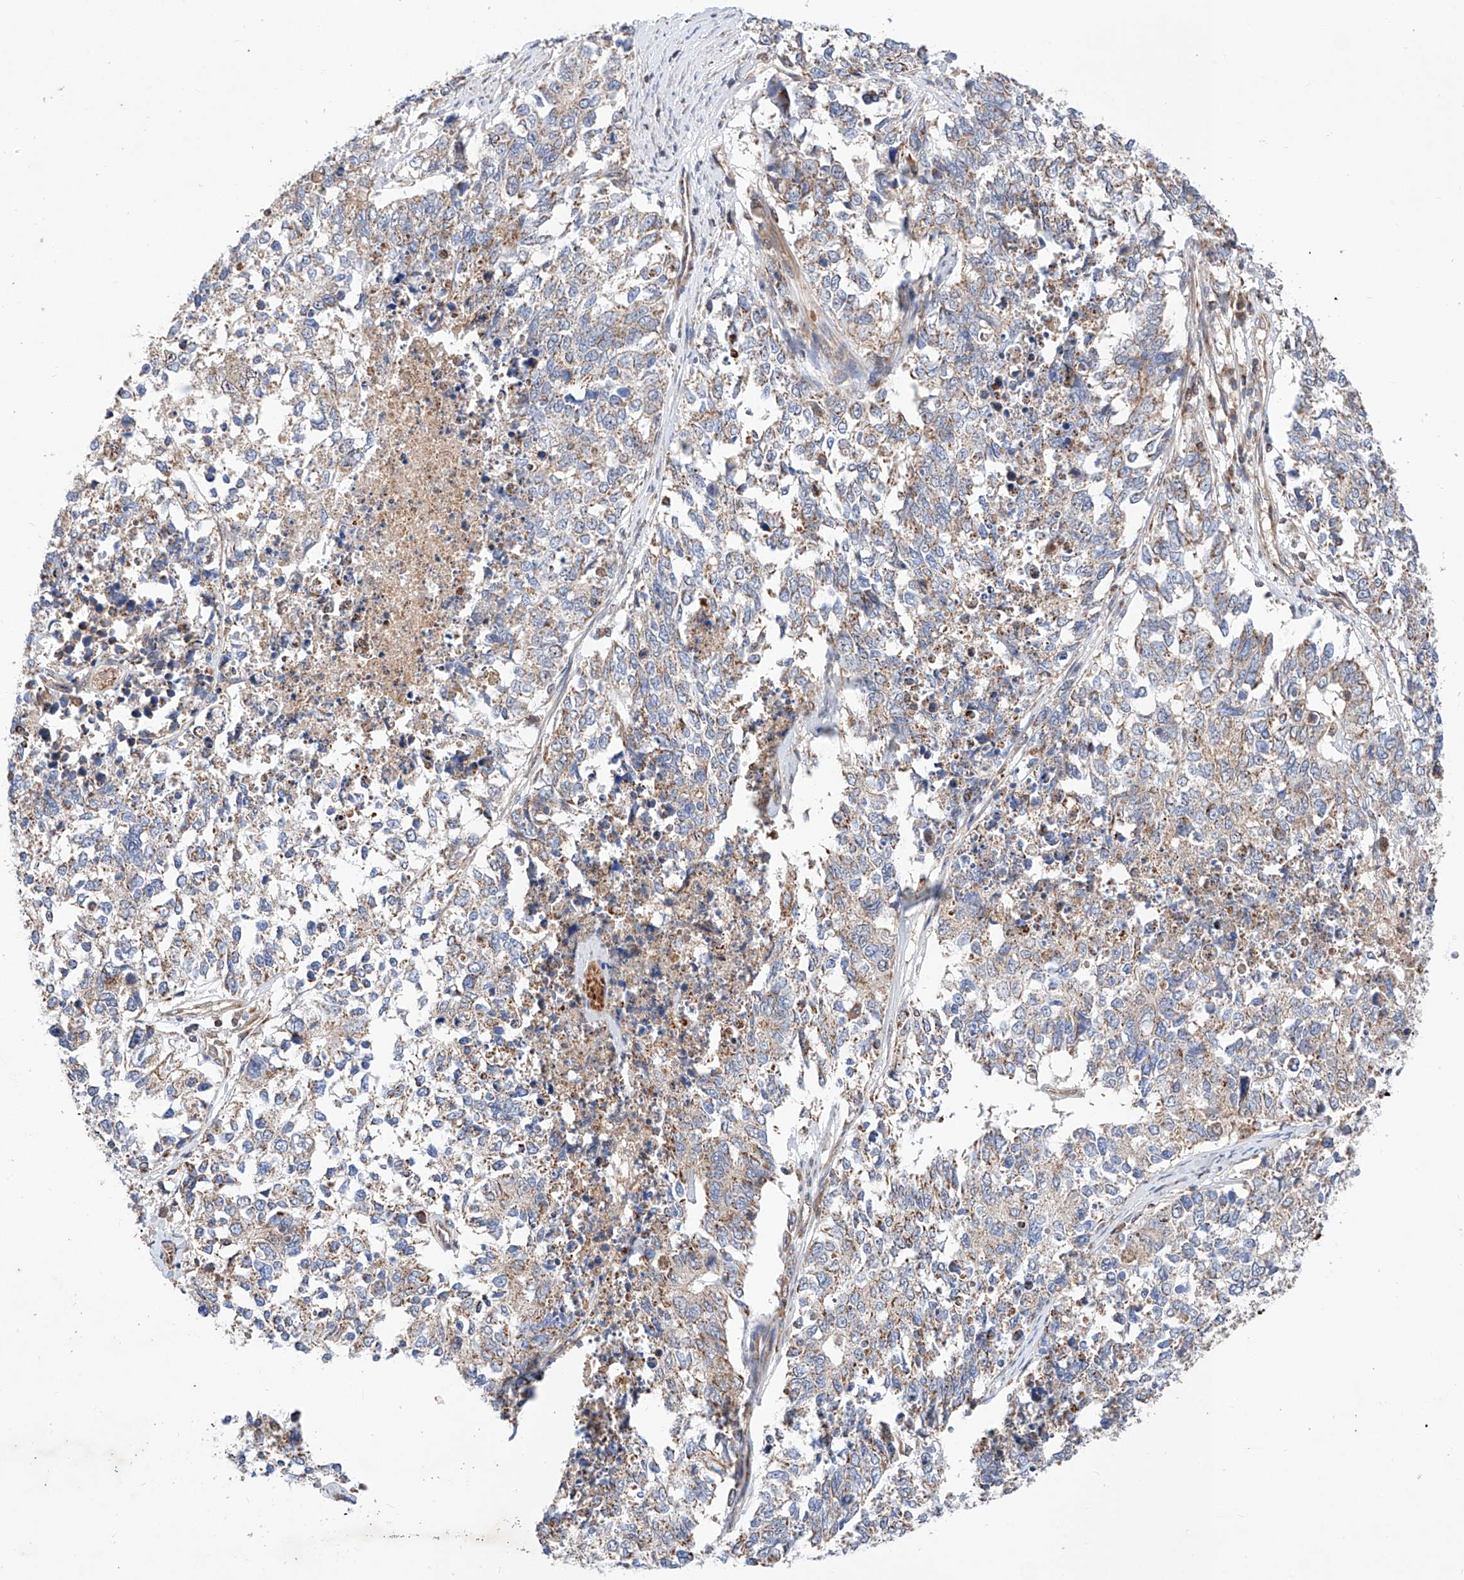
{"staining": {"intensity": "weak", "quantity": ">75%", "location": "cytoplasmic/membranous"}, "tissue": "cervical cancer", "cell_type": "Tumor cells", "image_type": "cancer", "snomed": [{"axis": "morphology", "description": "Squamous cell carcinoma, NOS"}, {"axis": "topography", "description": "Cervix"}], "caption": "Weak cytoplasmic/membranous positivity is present in about >75% of tumor cells in cervical squamous cell carcinoma.", "gene": "NR1D1", "patient": {"sex": "female", "age": 63}}